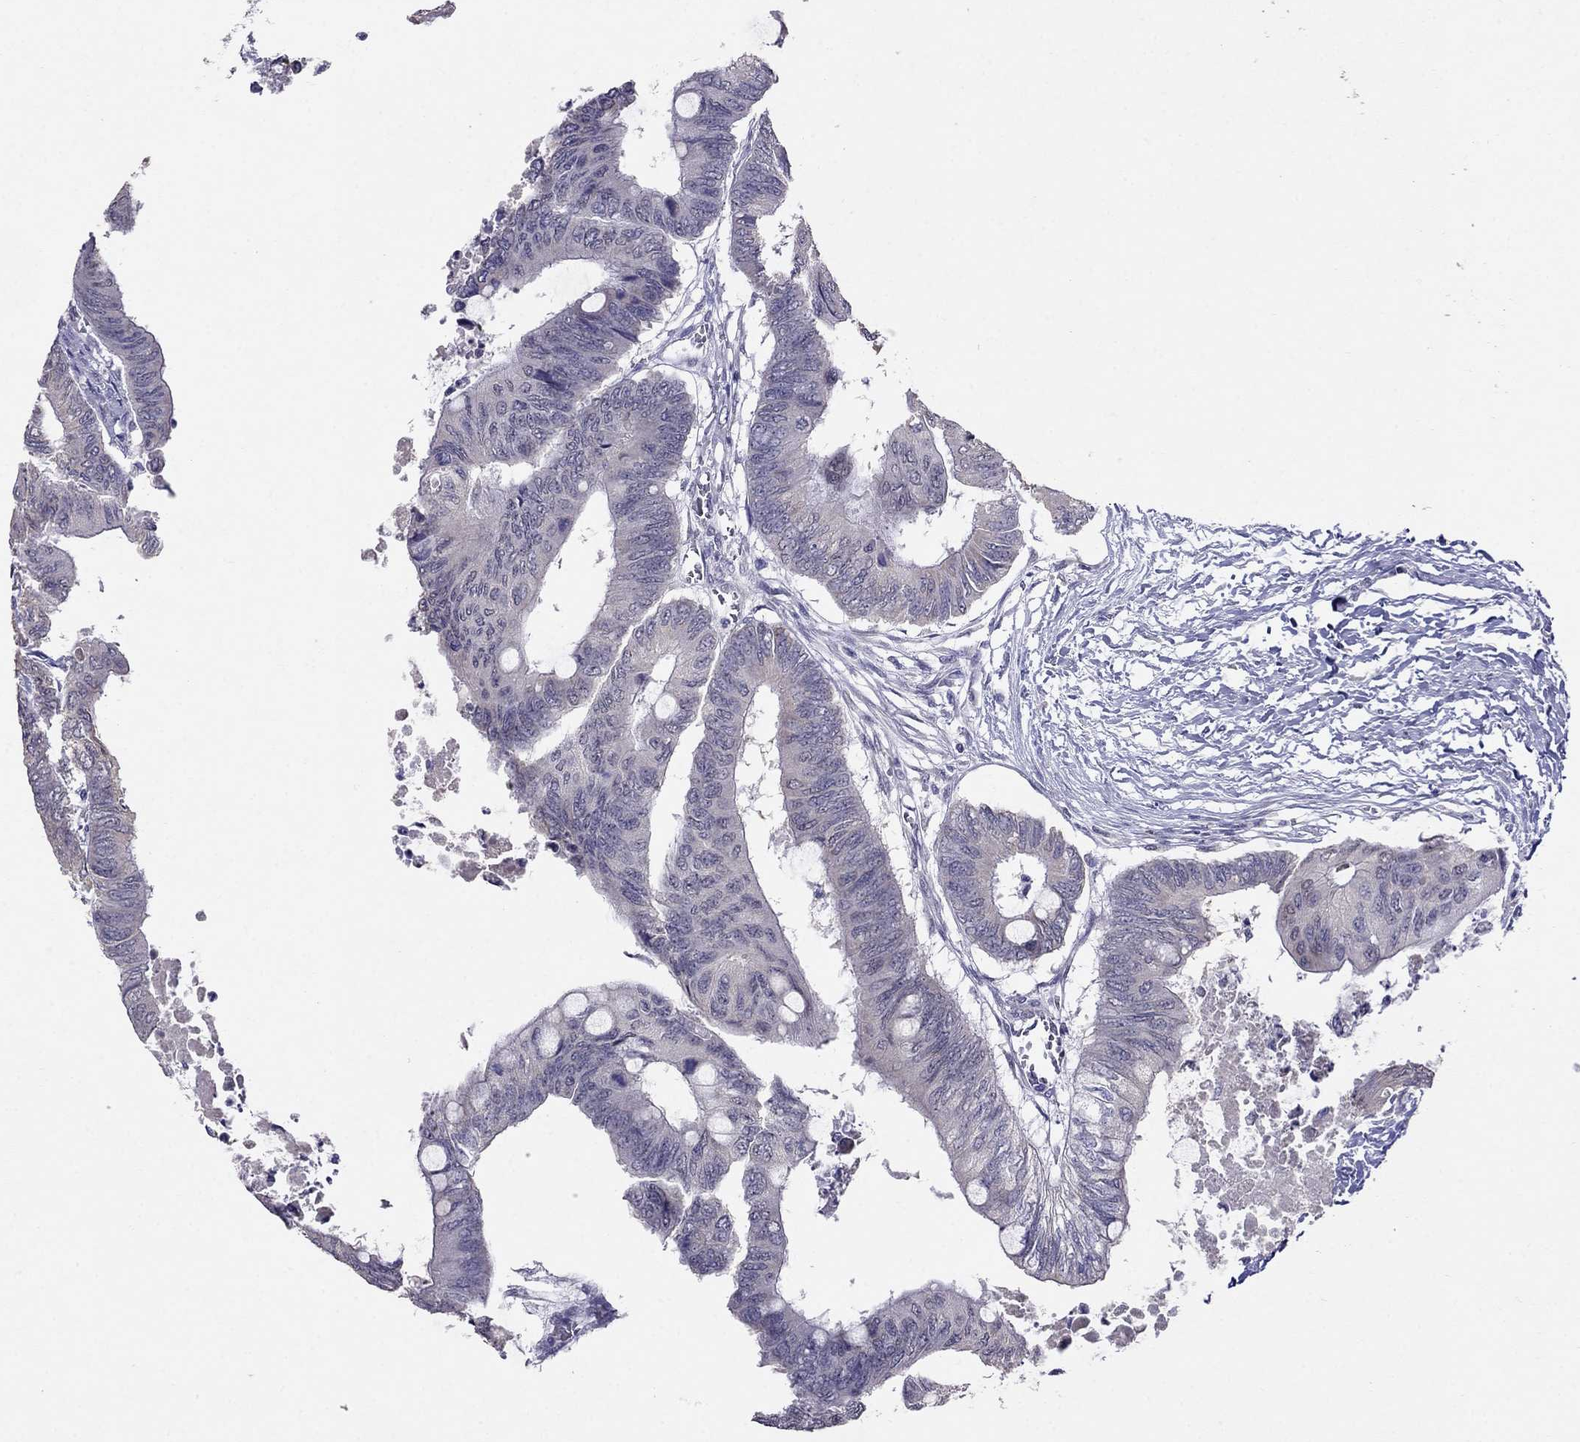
{"staining": {"intensity": "negative", "quantity": "none", "location": "none"}, "tissue": "colorectal cancer", "cell_type": "Tumor cells", "image_type": "cancer", "snomed": [{"axis": "morphology", "description": "Normal tissue, NOS"}, {"axis": "morphology", "description": "Adenocarcinoma, NOS"}, {"axis": "topography", "description": "Rectum"}, {"axis": "topography", "description": "Peripheral nerve tissue"}], "caption": "A photomicrograph of colorectal cancer stained for a protein reveals no brown staining in tumor cells.", "gene": "MYO3B", "patient": {"sex": "male", "age": 92}}